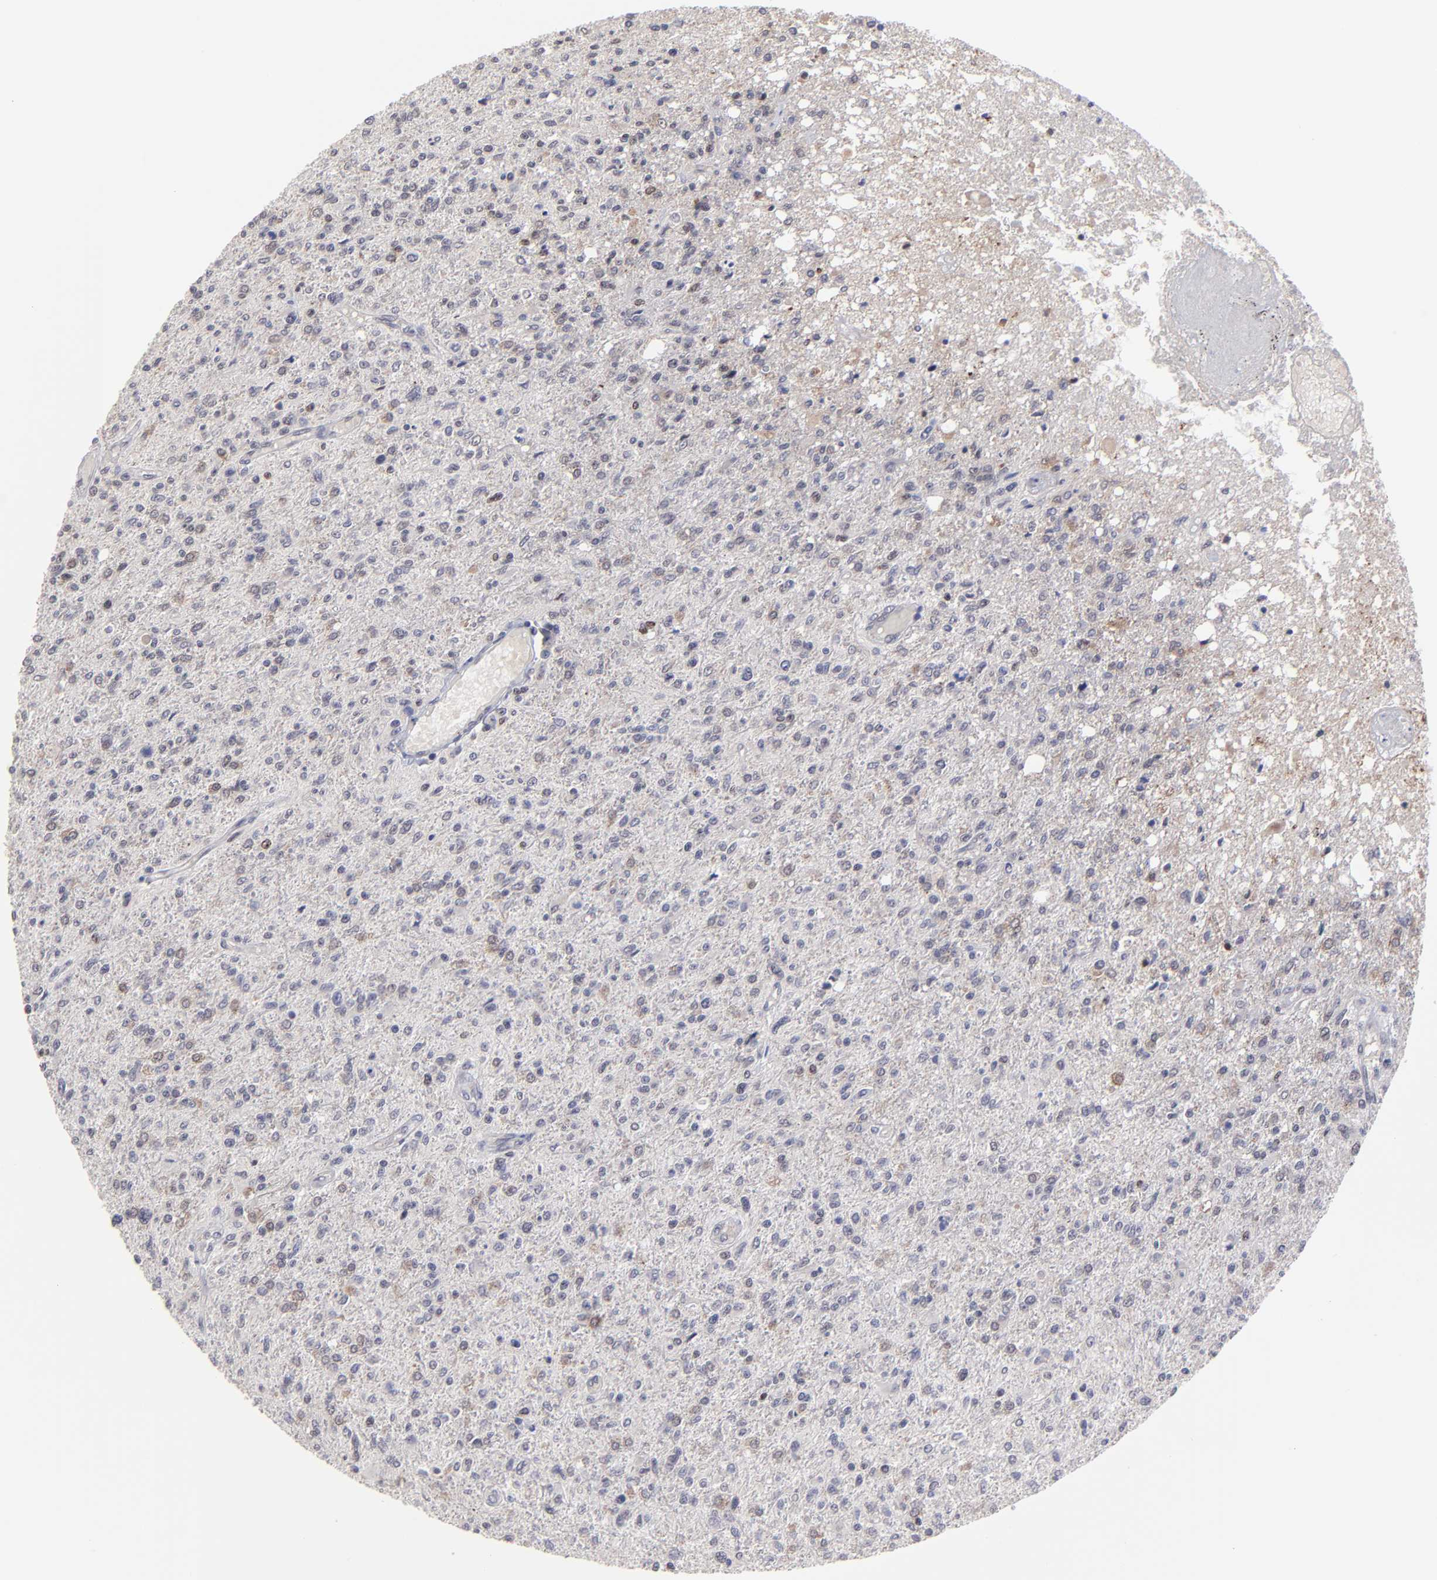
{"staining": {"intensity": "weak", "quantity": "<25%", "location": "nuclear"}, "tissue": "glioma", "cell_type": "Tumor cells", "image_type": "cancer", "snomed": [{"axis": "morphology", "description": "Glioma, malignant, High grade"}, {"axis": "topography", "description": "Cerebral cortex"}], "caption": "The image shows no significant positivity in tumor cells of malignant glioma (high-grade).", "gene": "ZNF419", "patient": {"sex": "male", "age": 76}}